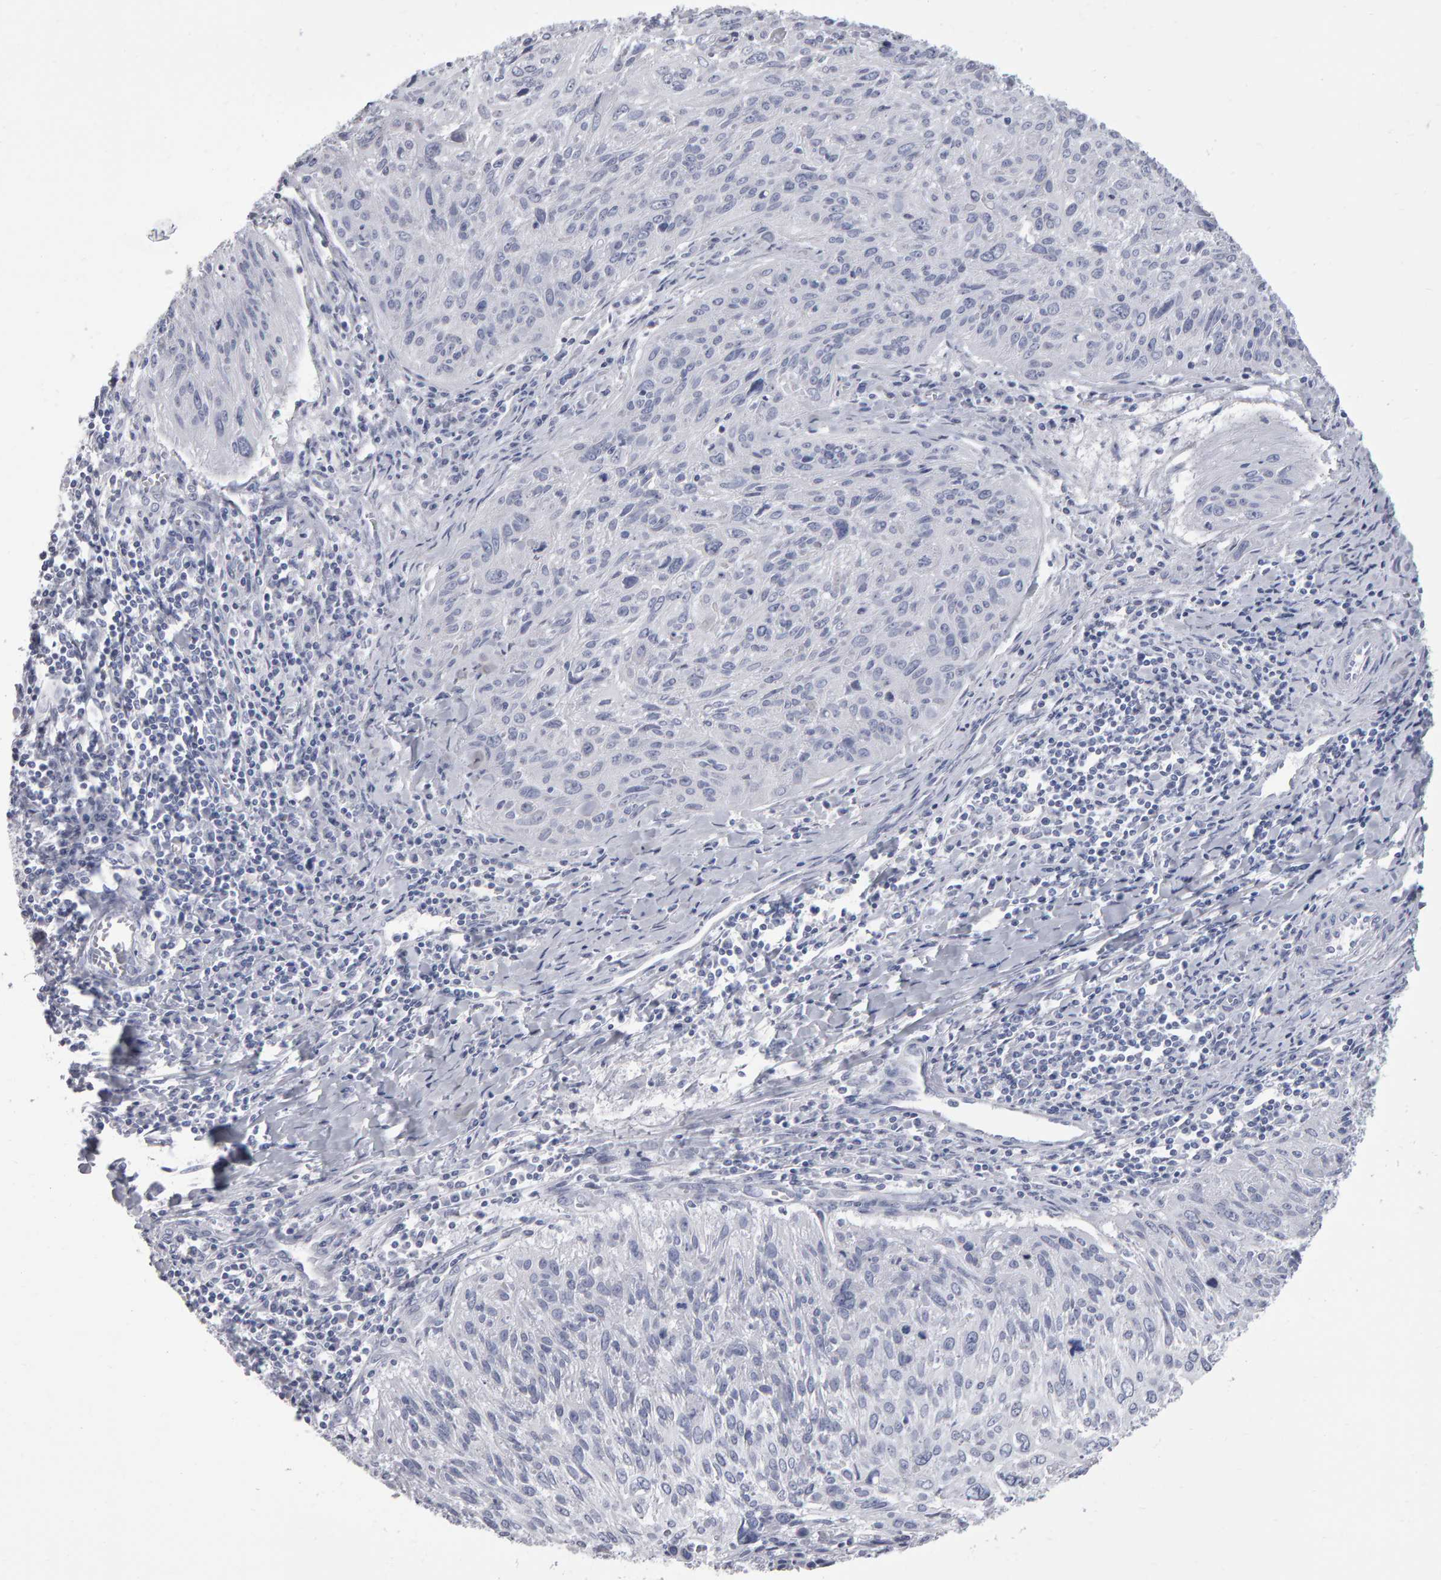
{"staining": {"intensity": "negative", "quantity": "none", "location": "none"}, "tissue": "cervical cancer", "cell_type": "Tumor cells", "image_type": "cancer", "snomed": [{"axis": "morphology", "description": "Squamous cell carcinoma, NOS"}, {"axis": "topography", "description": "Cervix"}], "caption": "Image shows no protein staining in tumor cells of squamous cell carcinoma (cervical) tissue. (Brightfield microscopy of DAB IHC at high magnification).", "gene": "NCDN", "patient": {"sex": "female", "age": 51}}